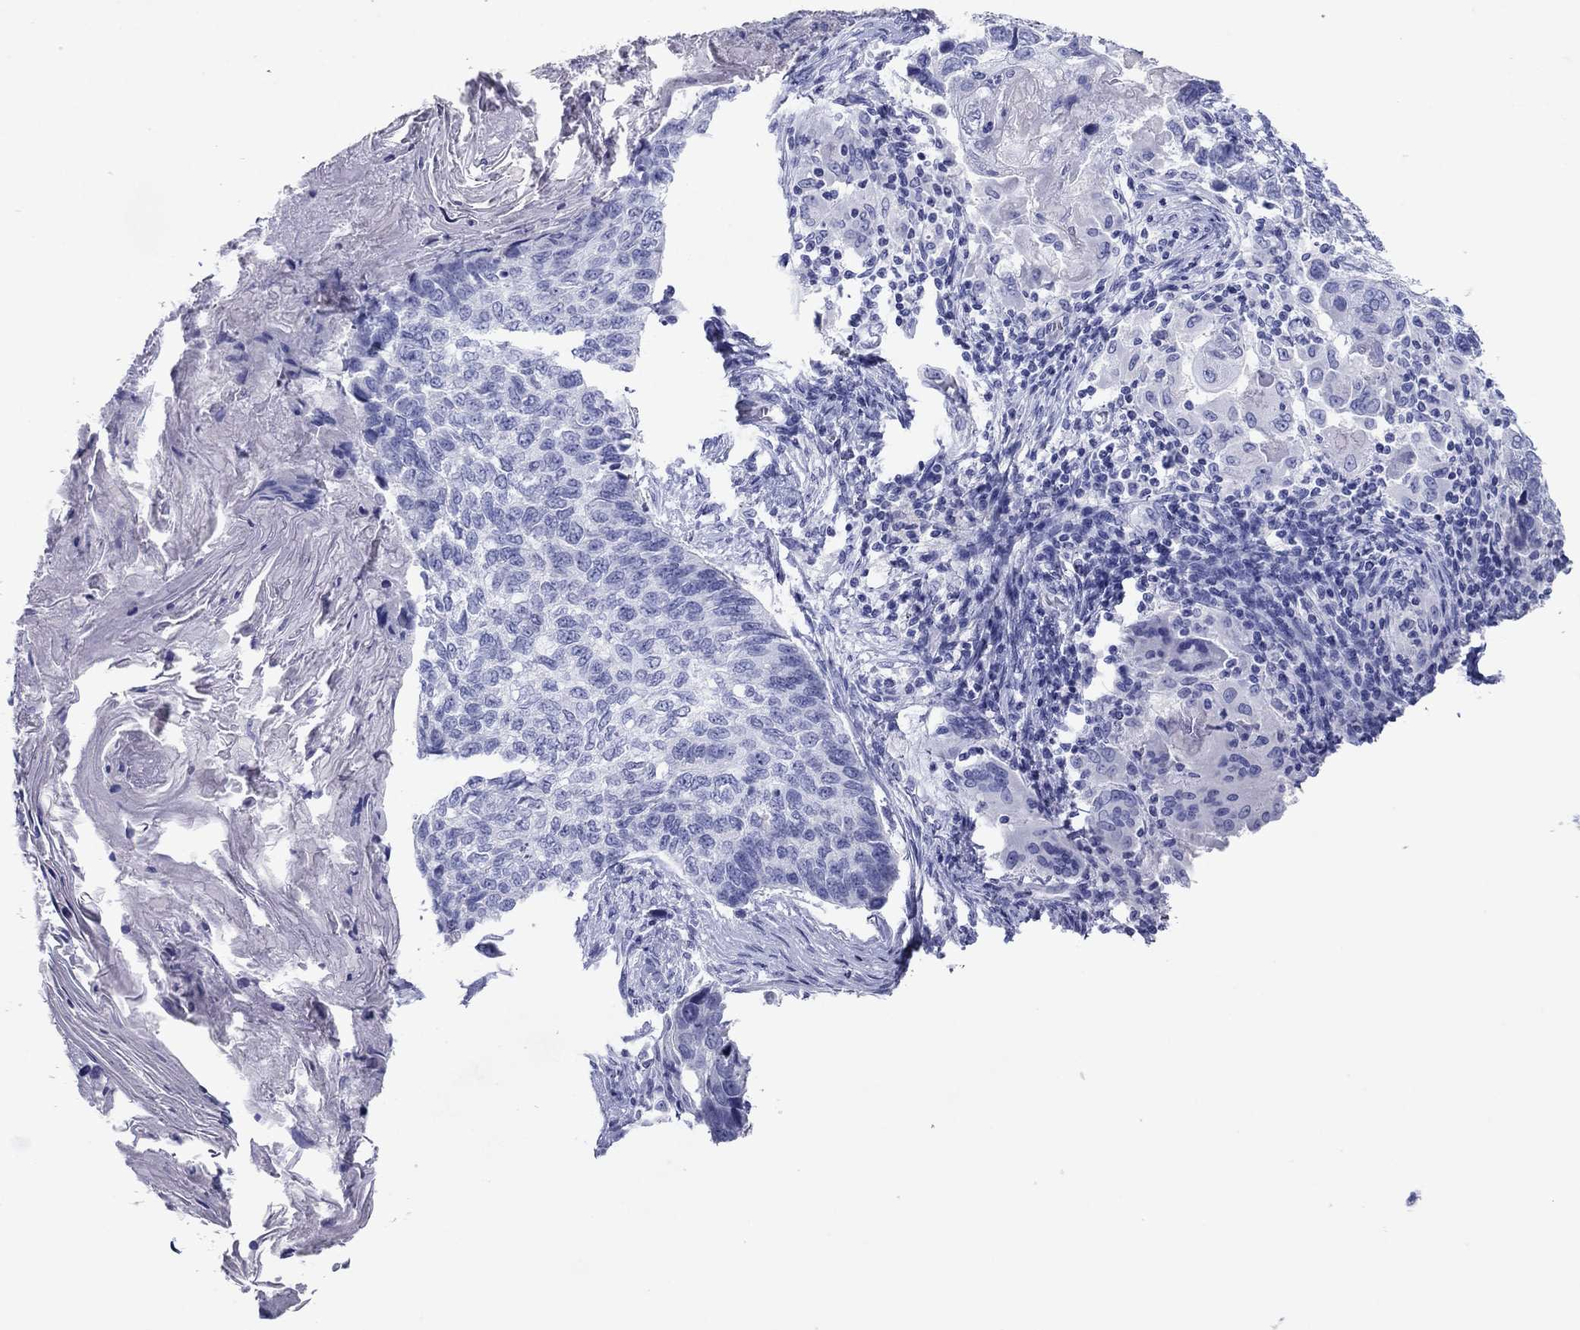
{"staining": {"intensity": "negative", "quantity": "none", "location": "none"}, "tissue": "lung cancer", "cell_type": "Tumor cells", "image_type": "cancer", "snomed": [{"axis": "morphology", "description": "Squamous cell carcinoma, NOS"}, {"axis": "topography", "description": "Lung"}], "caption": "Tumor cells show no significant expression in lung cancer.", "gene": "ATP4A", "patient": {"sex": "male", "age": 69}}